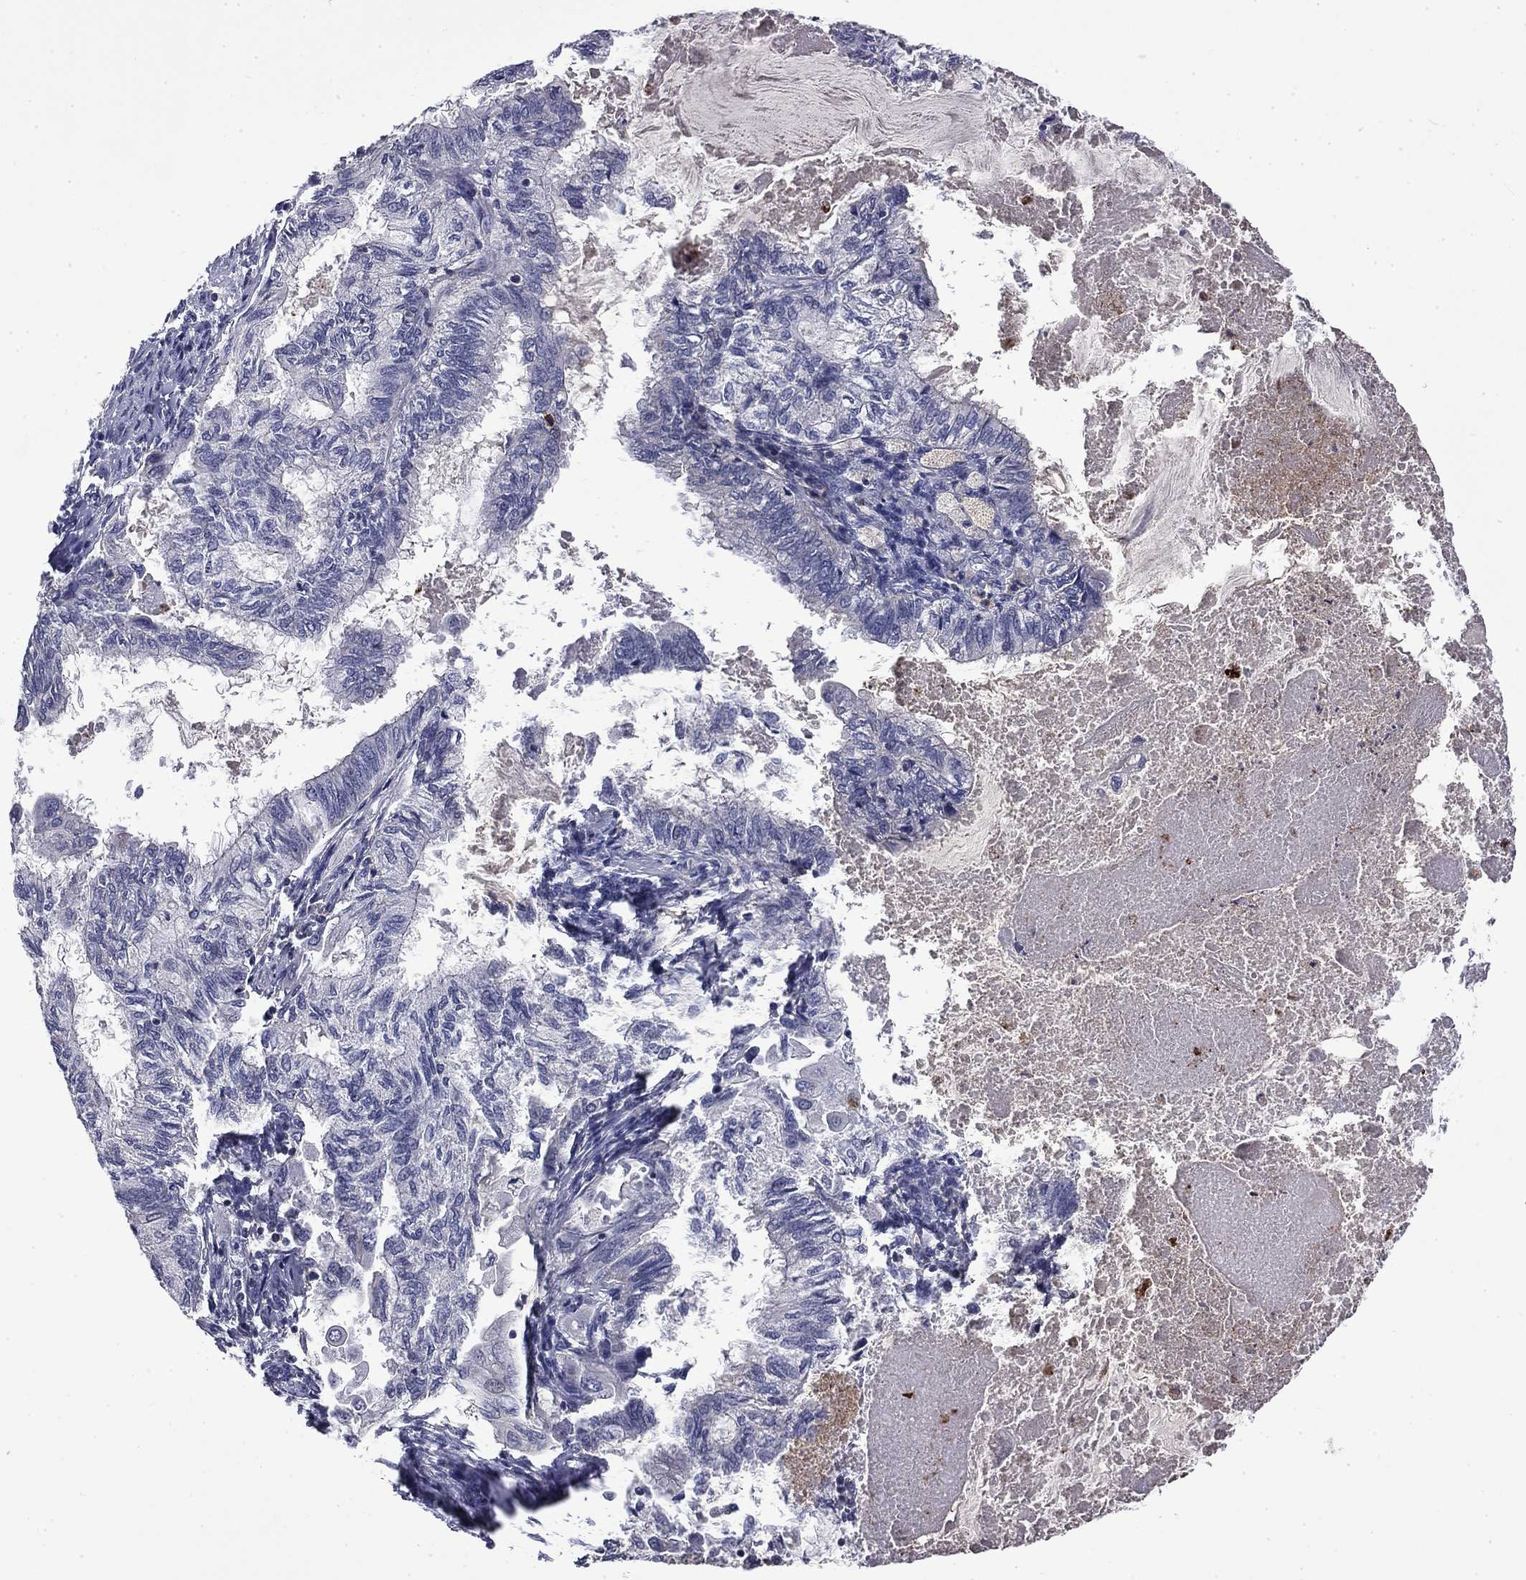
{"staining": {"intensity": "negative", "quantity": "none", "location": "none"}, "tissue": "endometrial cancer", "cell_type": "Tumor cells", "image_type": "cancer", "snomed": [{"axis": "morphology", "description": "Adenocarcinoma, NOS"}, {"axis": "topography", "description": "Endometrium"}], "caption": "An IHC micrograph of endometrial cancer is shown. There is no staining in tumor cells of endometrial cancer.", "gene": "CEACAM7", "patient": {"sex": "female", "age": 86}}